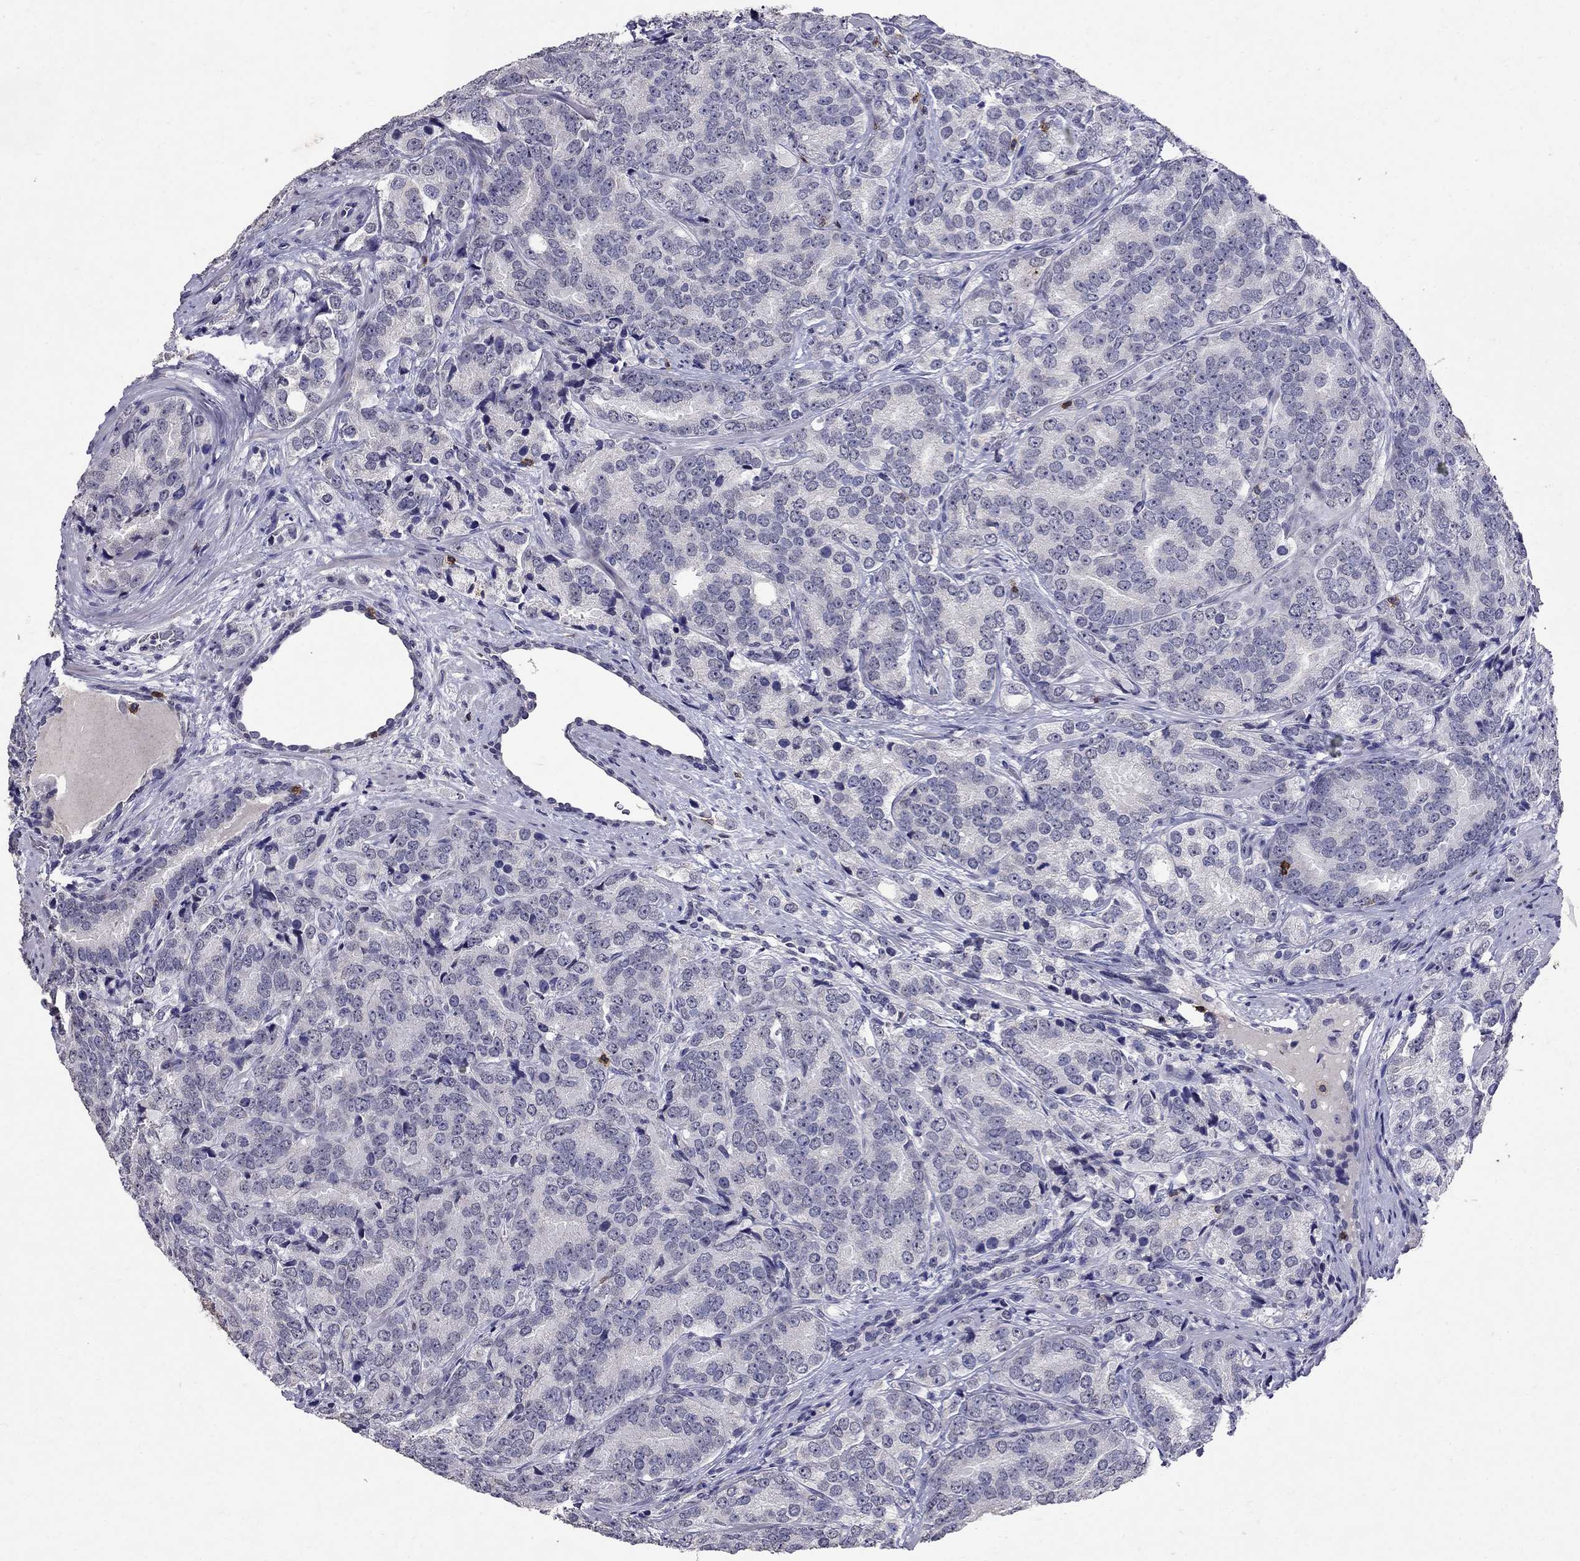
{"staining": {"intensity": "negative", "quantity": "none", "location": "none"}, "tissue": "prostate cancer", "cell_type": "Tumor cells", "image_type": "cancer", "snomed": [{"axis": "morphology", "description": "Adenocarcinoma, NOS"}, {"axis": "topography", "description": "Prostate"}], "caption": "Prostate adenocarcinoma was stained to show a protein in brown. There is no significant staining in tumor cells.", "gene": "CD8B", "patient": {"sex": "male", "age": 71}}